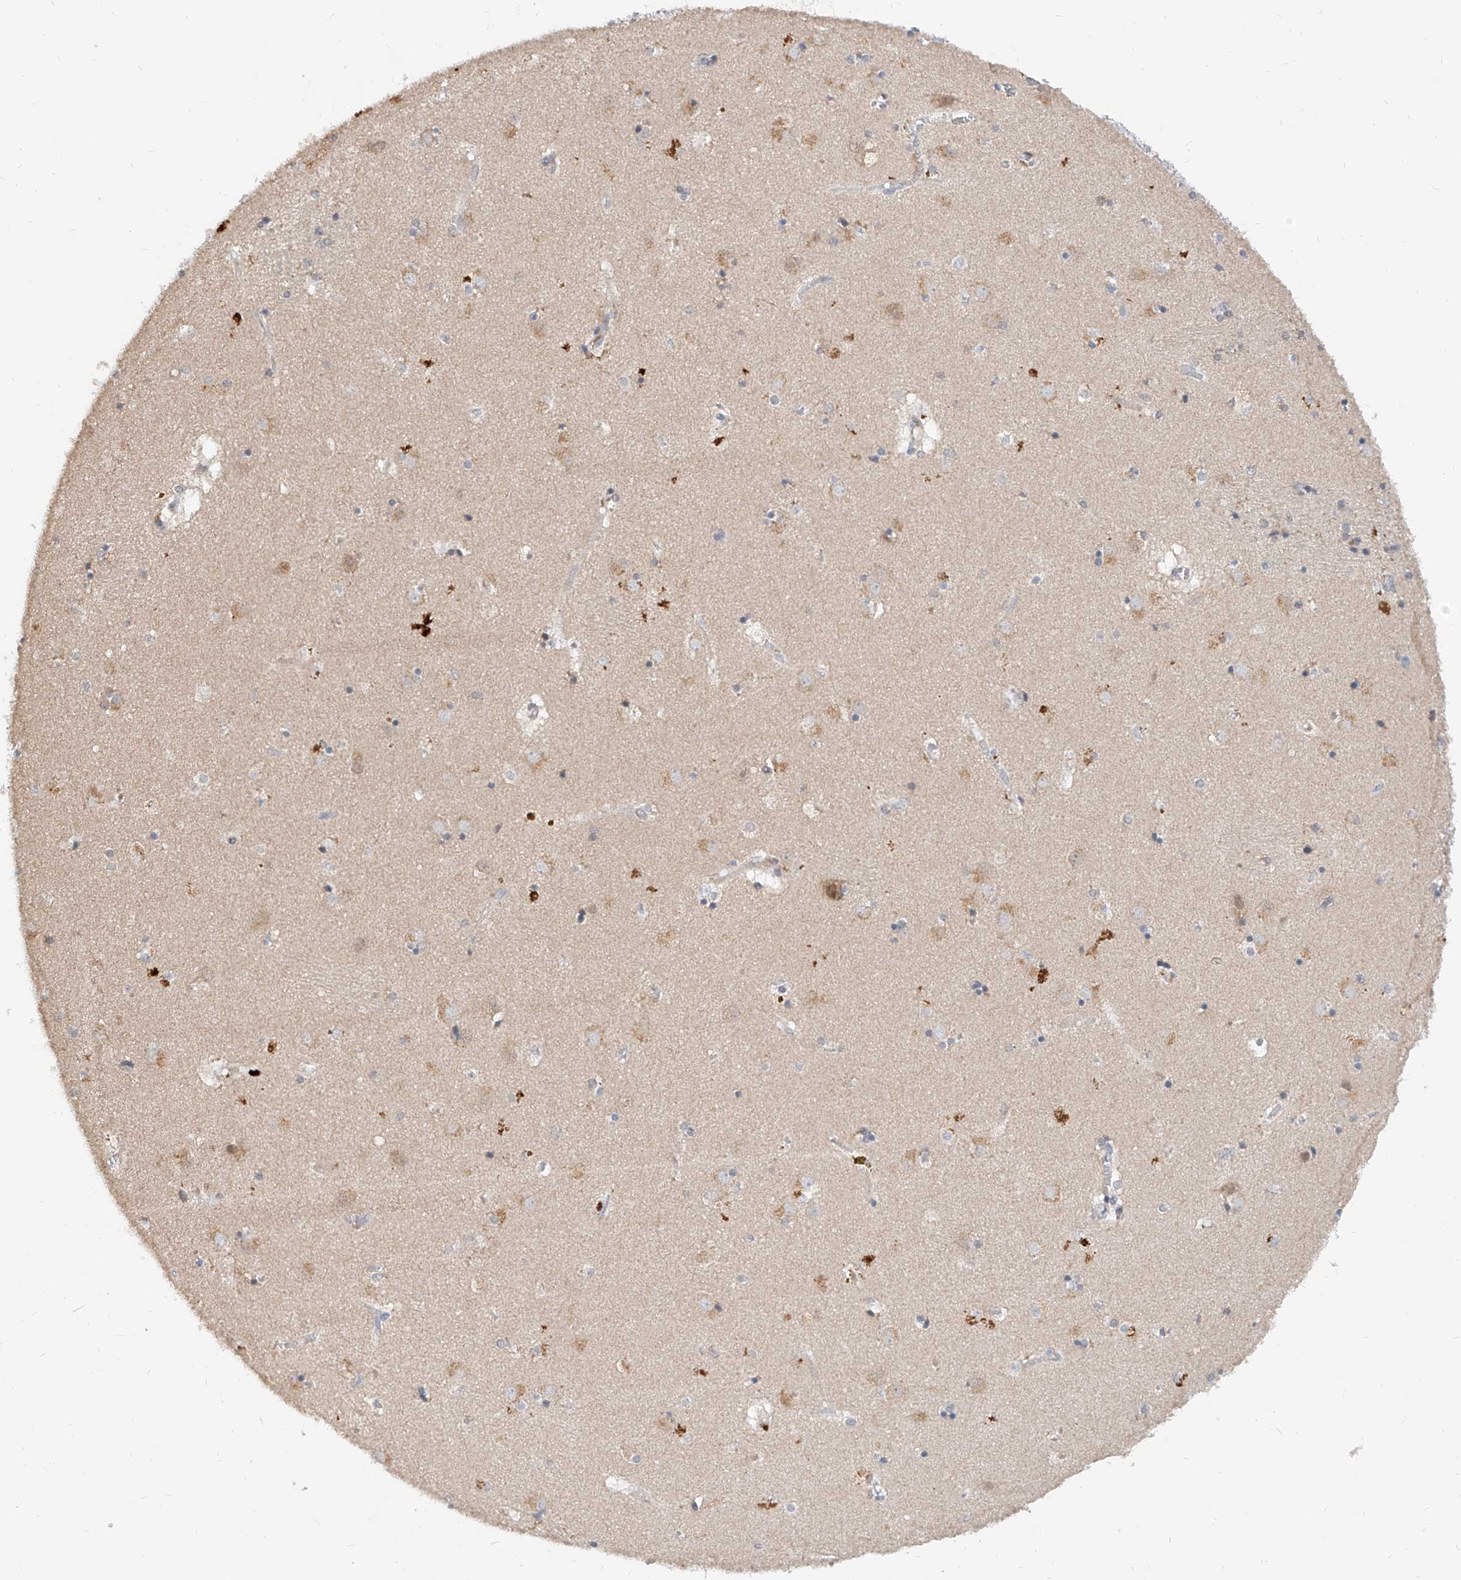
{"staining": {"intensity": "negative", "quantity": "none", "location": "none"}, "tissue": "caudate", "cell_type": "Glial cells", "image_type": "normal", "snomed": [{"axis": "morphology", "description": "Normal tissue, NOS"}, {"axis": "topography", "description": "Lateral ventricle wall"}], "caption": "Immunohistochemistry image of normal caudate stained for a protein (brown), which reveals no staining in glial cells.", "gene": "CARMIL3", "patient": {"sex": "male", "age": 70}}